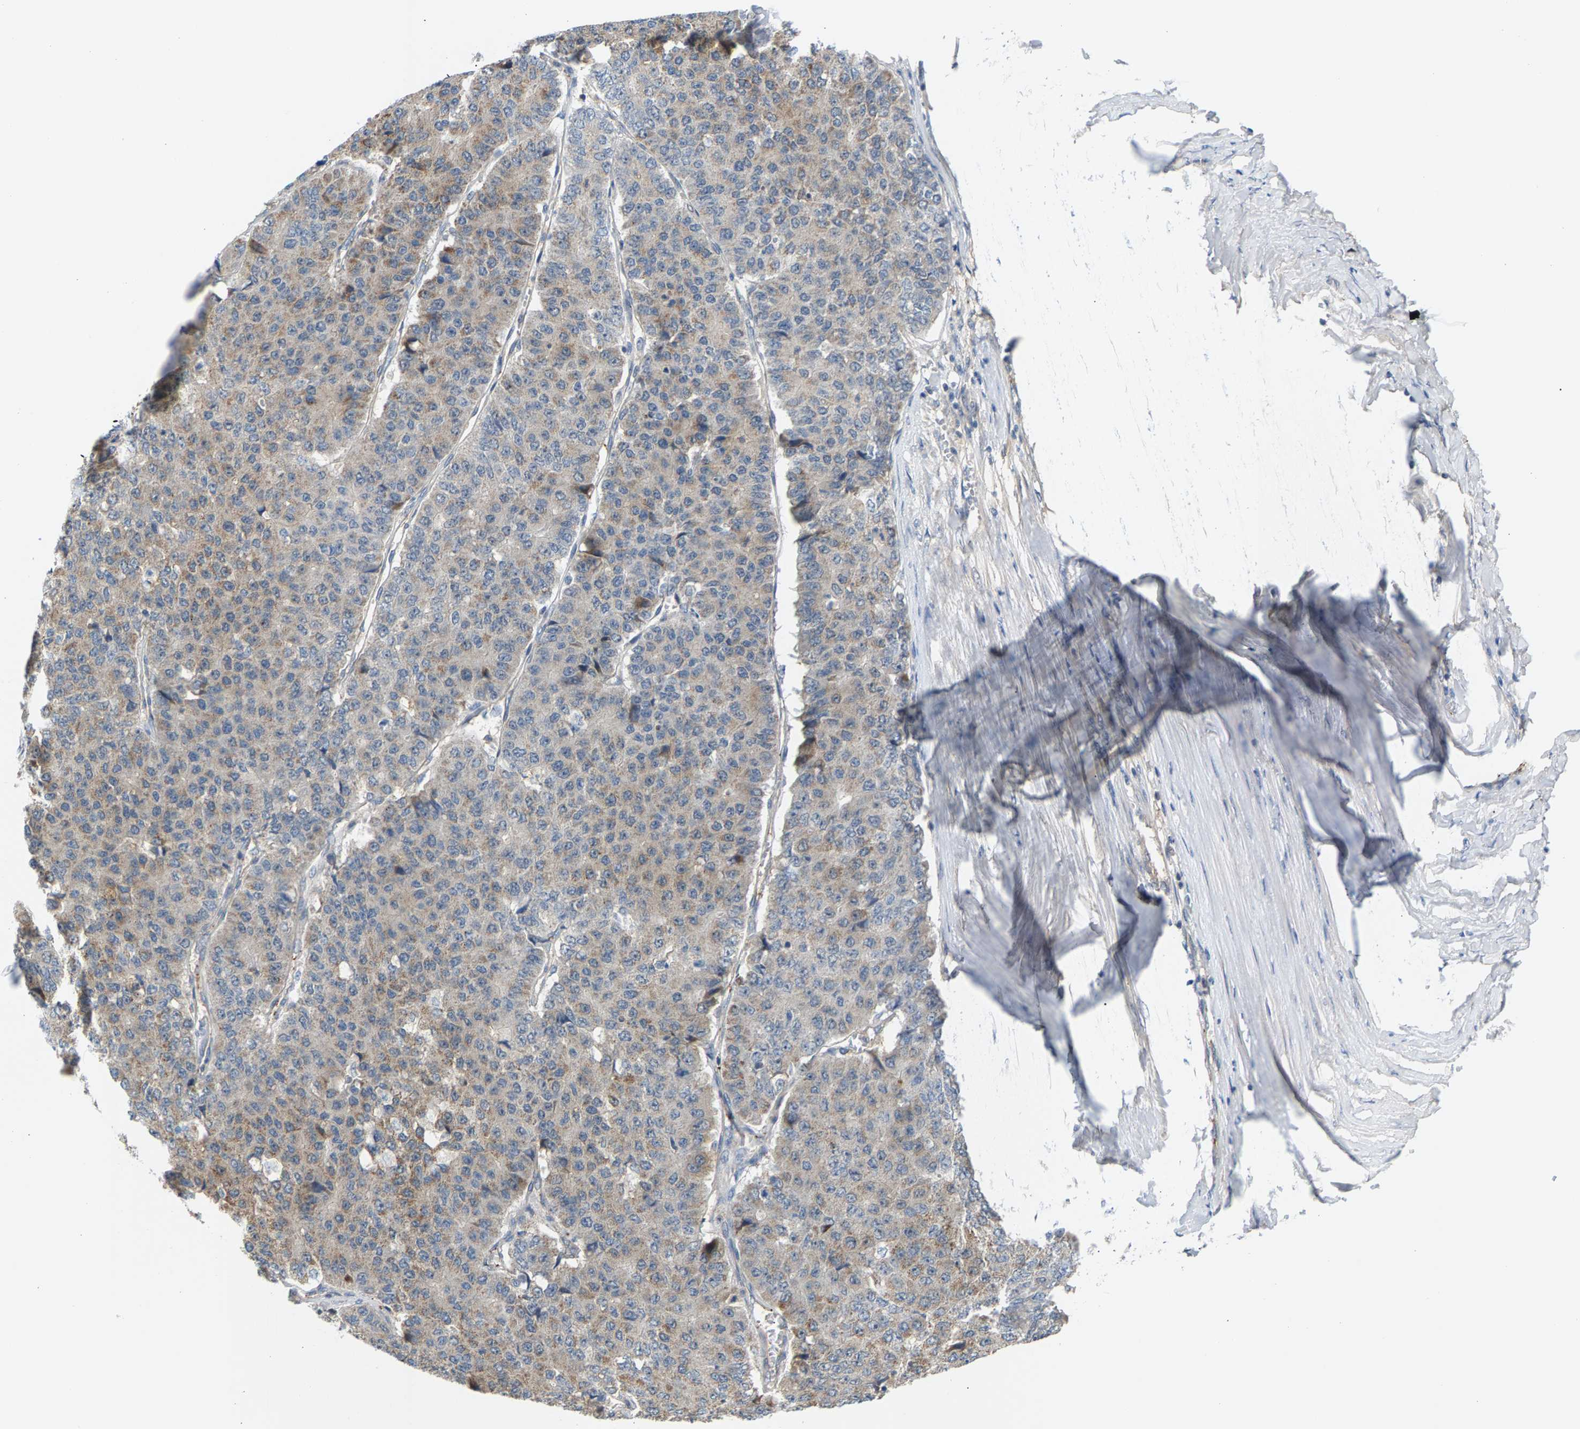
{"staining": {"intensity": "weak", "quantity": ">75%", "location": "cytoplasmic/membranous"}, "tissue": "pancreatic cancer", "cell_type": "Tumor cells", "image_type": "cancer", "snomed": [{"axis": "morphology", "description": "Adenocarcinoma, NOS"}, {"axis": "topography", "description": "Pancreas"}], "caption": "Immunohistochemical staining of human pancreatic cancer (adenocarcinoma) reveals low levels of weak cytoplasmic/membranous expression in approximately >75% of tumor cells.", "gene": "KRTAP27-1", "patient": {"sex": "male", "age": 50}}